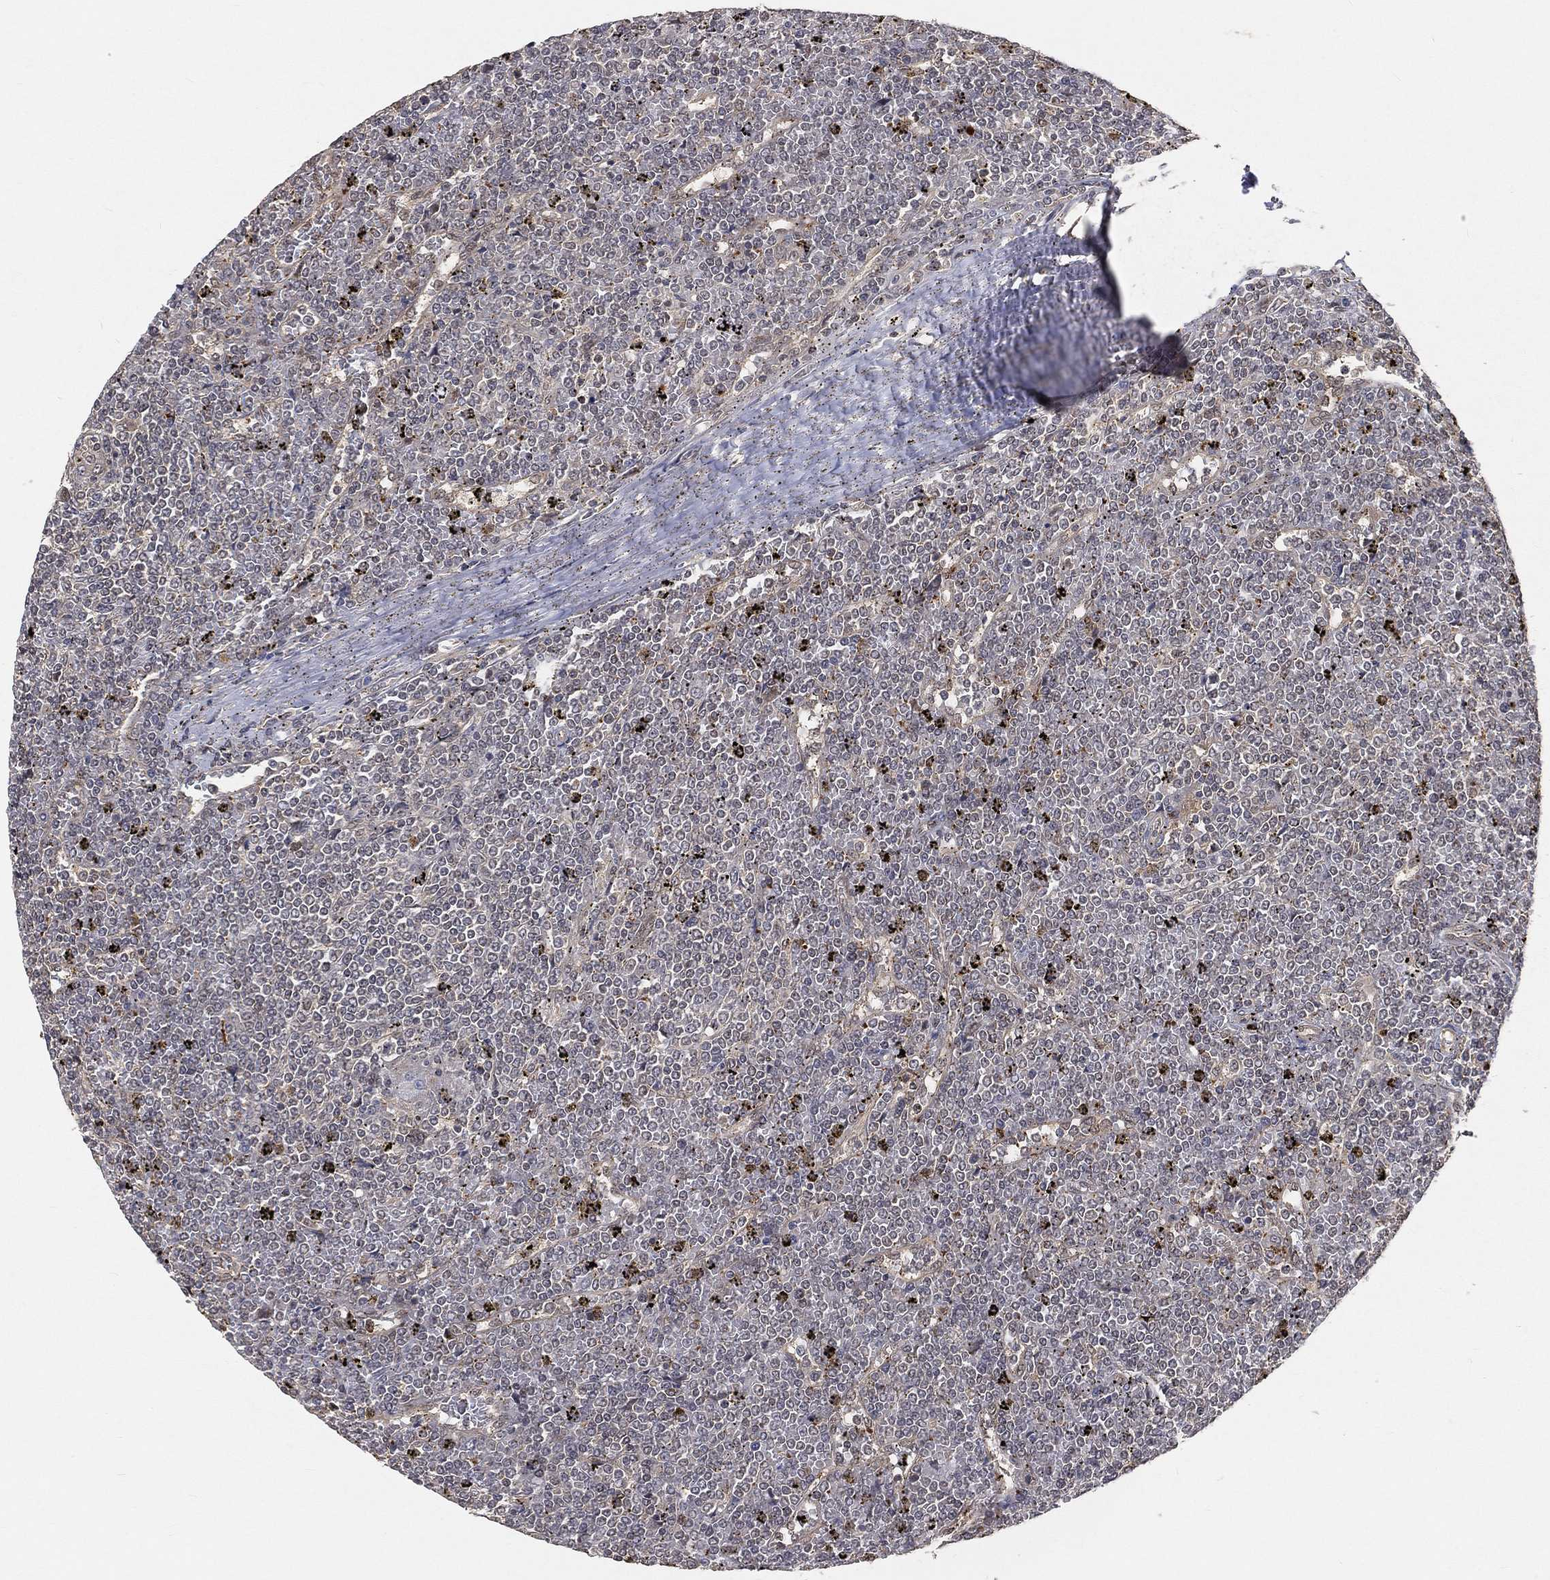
{"staining": {"intensity": "negative", "quantity": "none", "location": "none"}, "tissue": "lymphoma", "cell_type": "Tumor cells", "image_type": "cancer", "snomed": [{"axis": "morphology", "description": "Malignant lymphoma, non-Hodgkin's type, Low grade"}, {"axis": "topography", "description": "Spleen"}], "caption": "Malignant lymphoma, non-Hodgkin's type (low-grade) was stained to show a protein in brown. There is no significant positivity in tumor cells.", "gene": "MAPK1", "patient": {"sex": "female", "age": 19}}